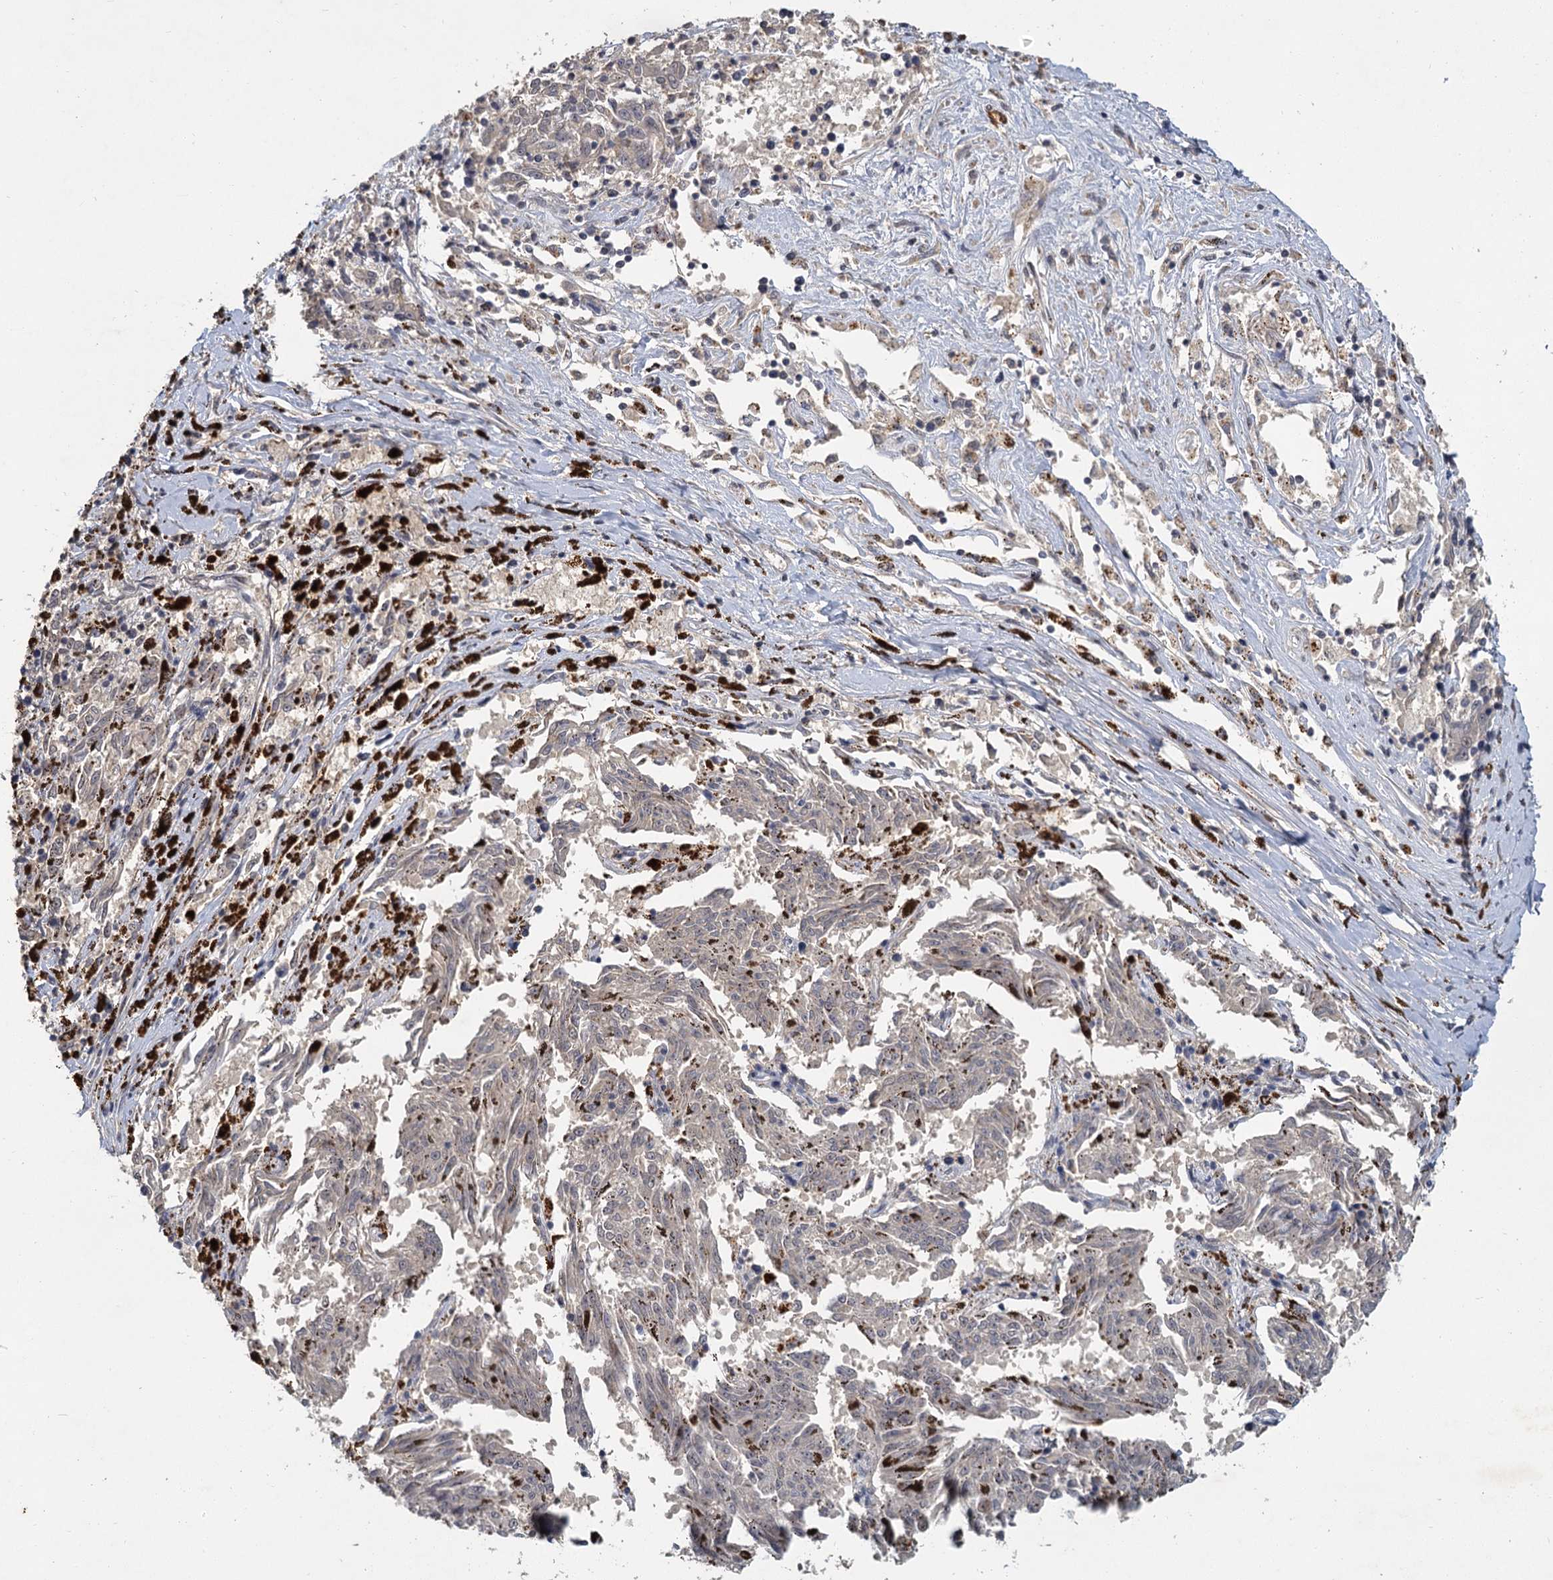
{"staining": {"intensity": "negative", "quantity": "none", "location": "none"}, "tissue": "melanoma", "cell_type": "Tumor cells", "image_type": "cancer", "snomed": [{"axis": "morphology", "description": "Malignant melanoma, NOS"}, {"axis": "topography", "description": "Skin"}], "caption": "High magnification brightfield microscopy of malignant melanoma stained with DAB (3,3'-diaminobenzidine) (brown) and counterstained with hematoxylin (blue): tumor cells show no significant positivity. (DAB immunohistochemistry (IHC) visualized using brightfield microscopy, high magnification).", "gene": "MUCL1", "patient": {"sex": "female", "age": 72}}